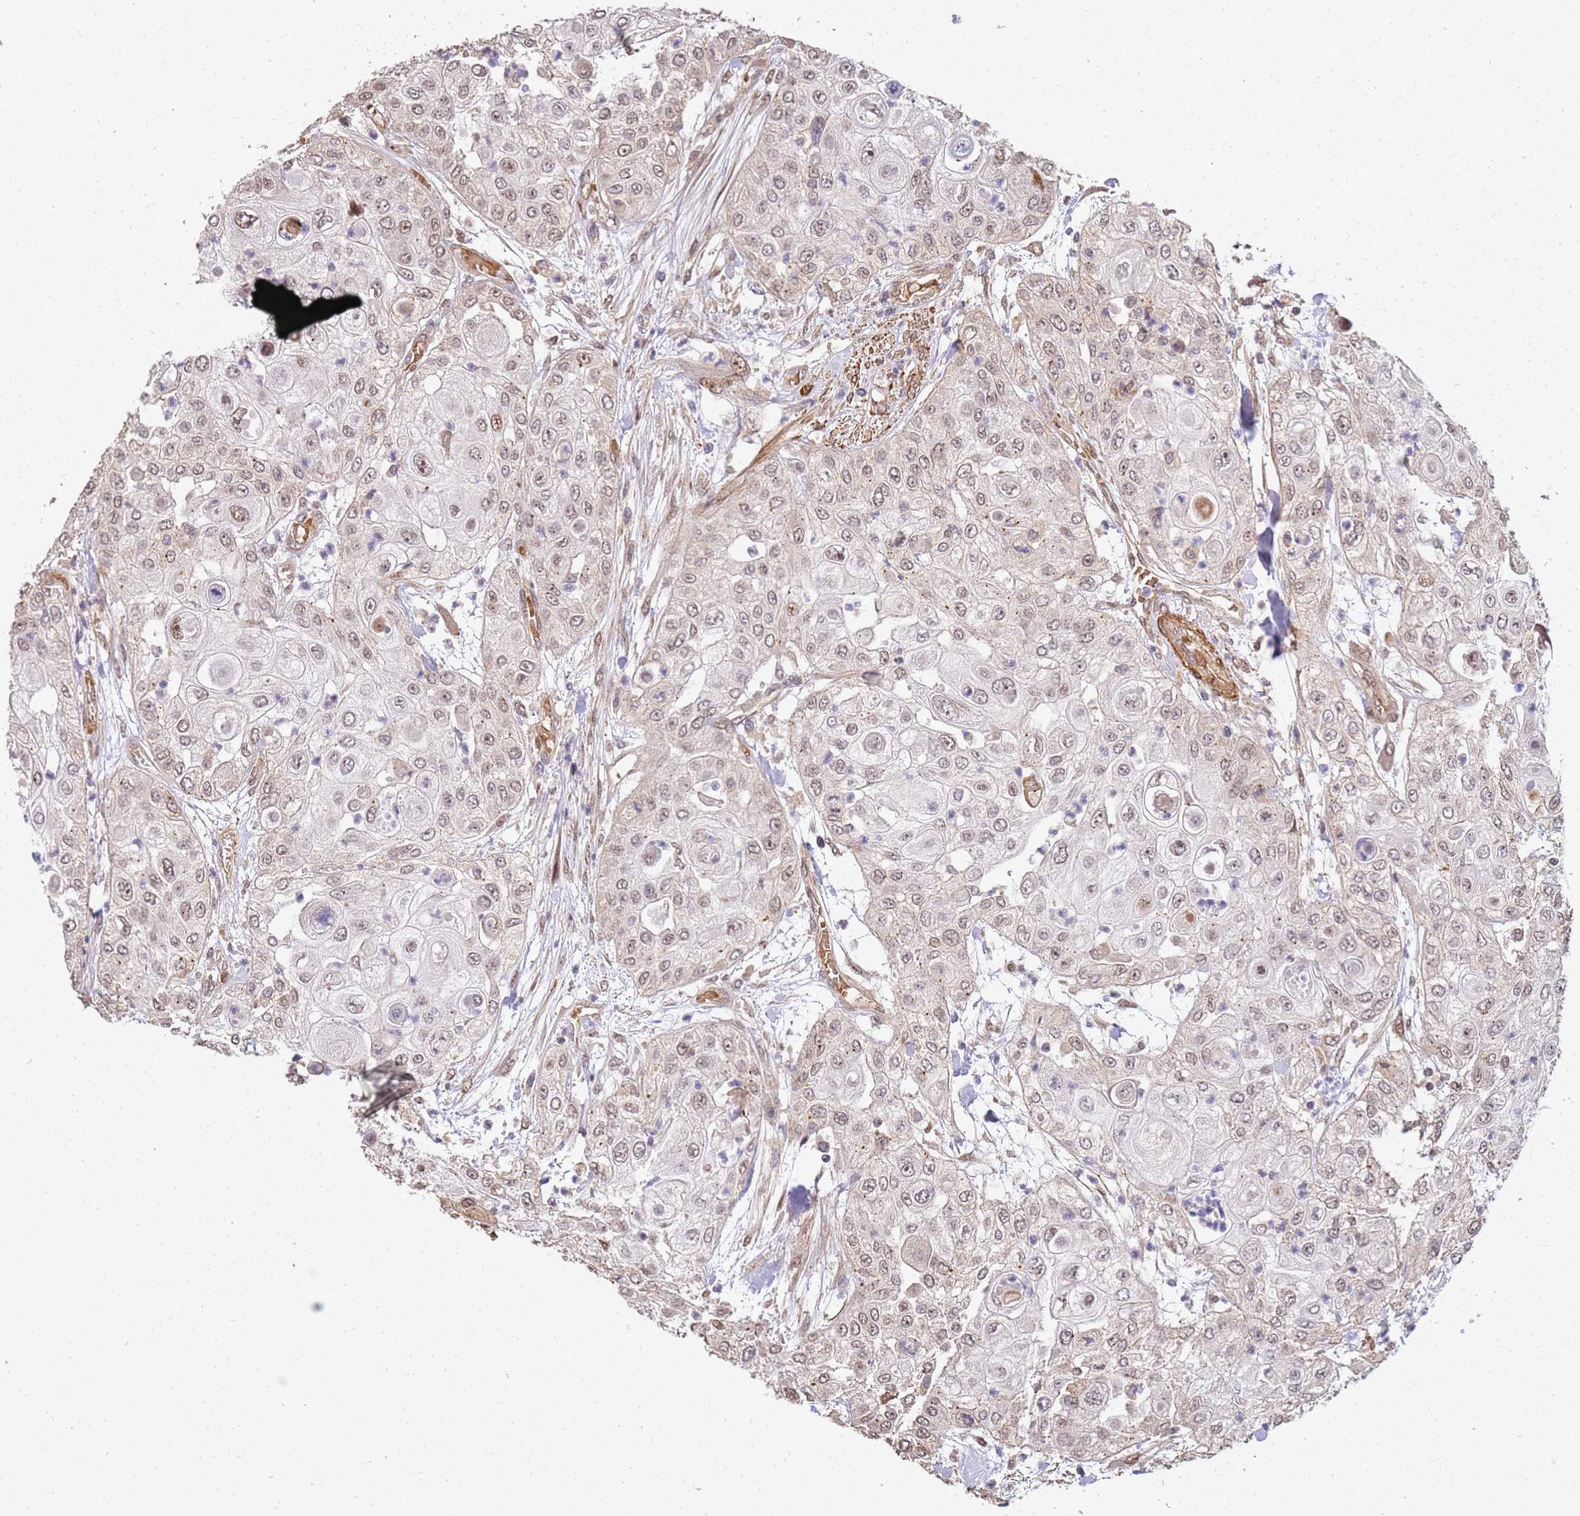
{"staining": {"intensity": "moderate", "quantity": "<25%", "location": "nuclear"}, "tissue": "urothelial cancer", "cell_type": "Tumor cells", "image_type": "cancer", "snomed": [{"axis": "morphology", "description": "Urothelial carcinoma, High grade"}, {"axis": "topography", "description": "Urinary bladder"}], "caption": "IHC histopathology image of neoplastic tissue: human high-grade urothelial carcinoma stained using IHC reveals low levels of moderate protein expression localized specifically in the nuclear of tumor cells, appearing as a nuclear brown color.", "gene": "ST18", "patient": {"sex": "female", "age": 79}}